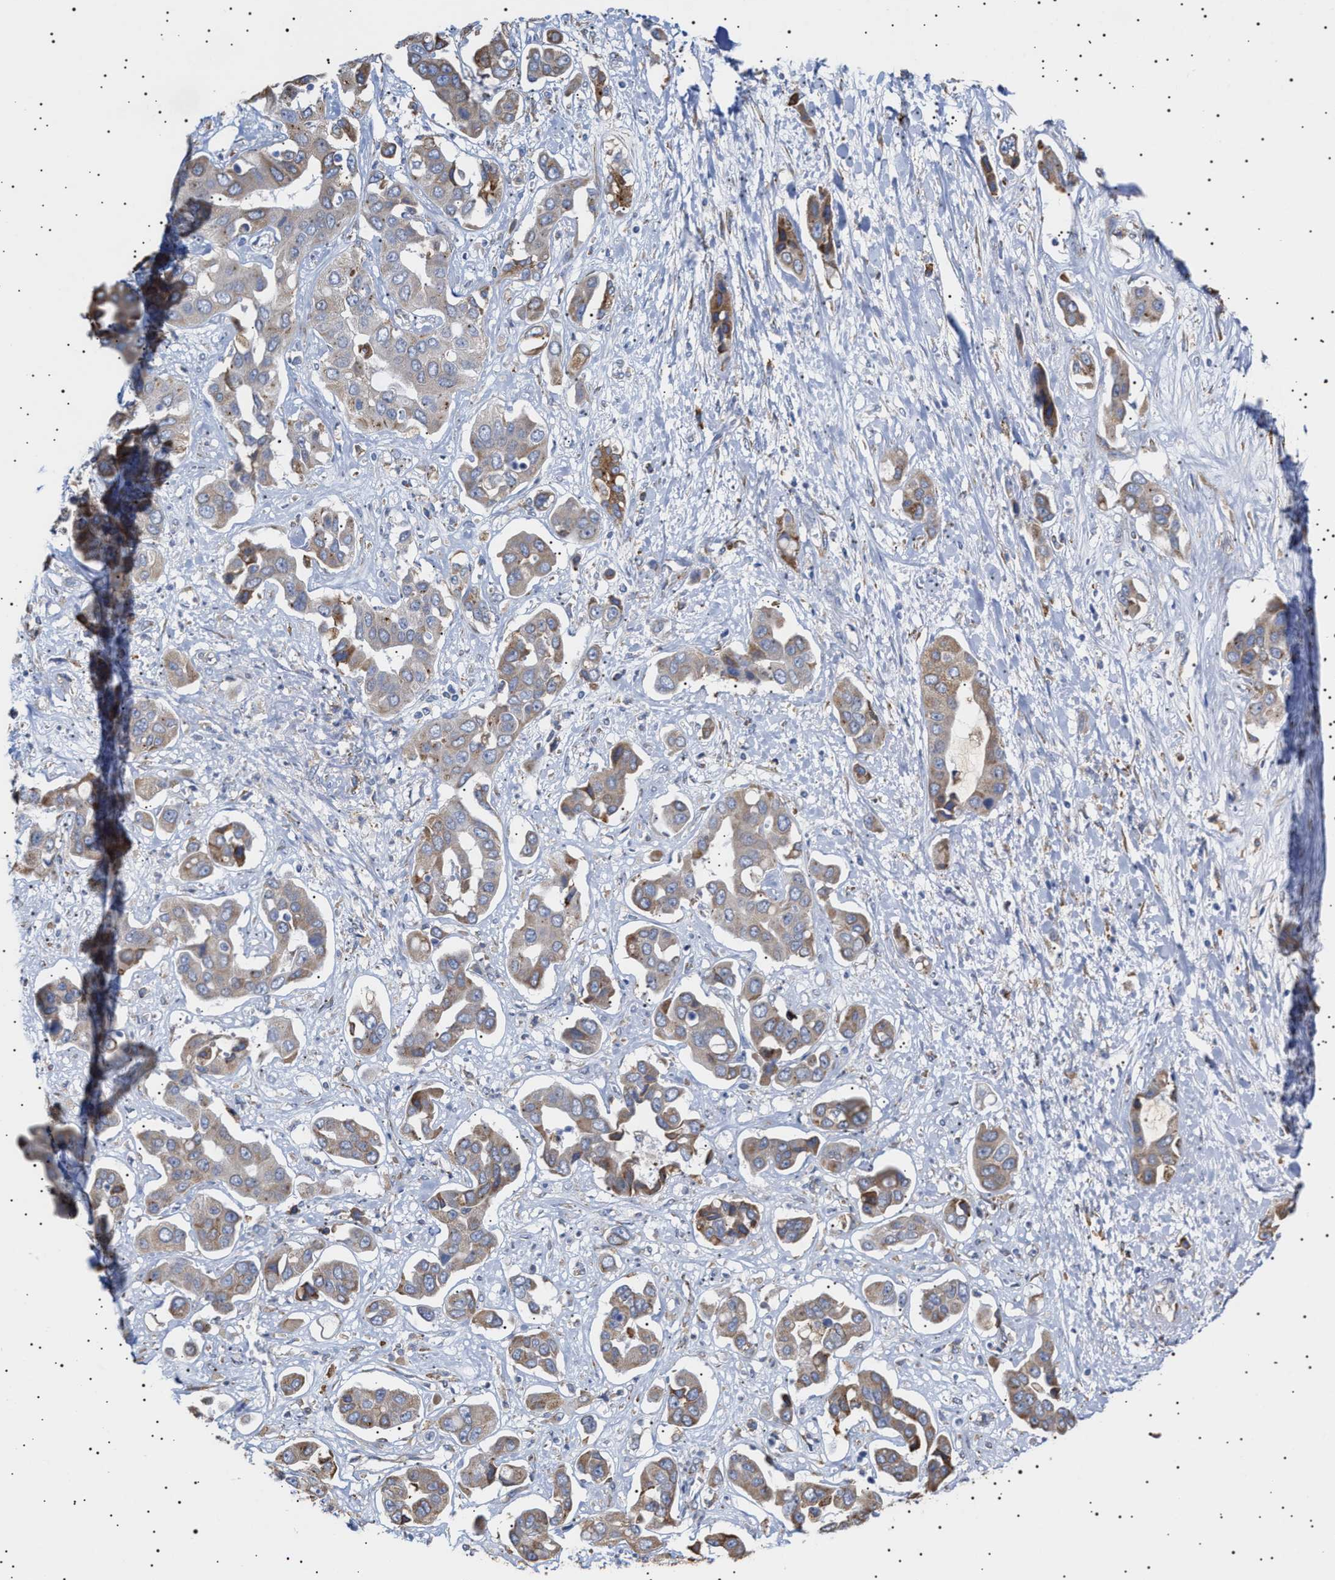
{"staining": {"intensity": "weak", "quantity": ">75%", "location": "cytoplasmic/membranous"}, "tissue": "liver cancer", "cell_type": "Tumor cells", "image_type": "cancer", "snomed": [{"axis": "morphology", "description": "Cholangiocarcinoma"}, {"axis": "topography", "description": "Liver"}], "caption": "Immunohistochemical staining of human liver cholangiocarcinoma exhibits low levels of weak cytoplasmic/membranous positivity in approximately >75% of tumor cells.", "gene": "ERCC6L2", "patient": {"sex": "female", "age": 52}}